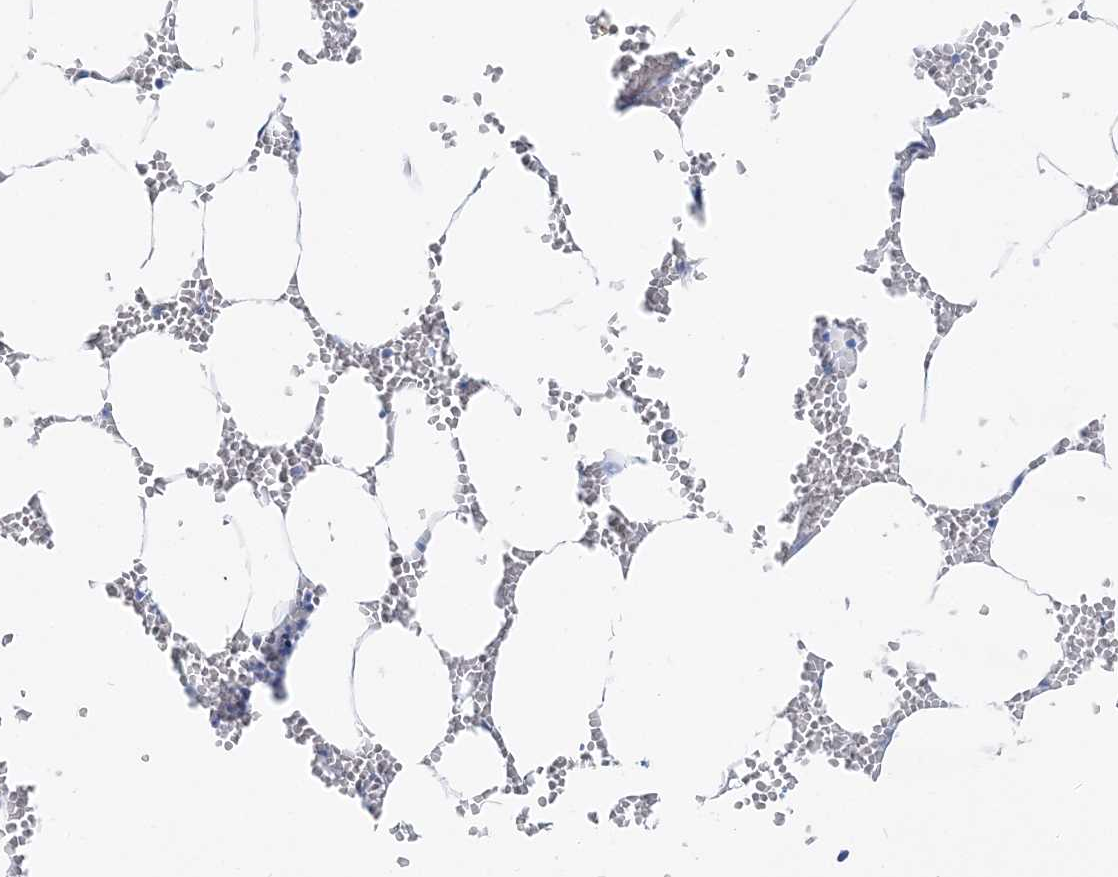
{"staining": {"intensity": "negative", "quantity": "none", "location": "none"}, "tissue": "bone marrow", "cell_type": "Hematopoietic cells", "image_type": "normal", "snomed": [{"axis": "morphology", "description": "Normal tissue, NOS"}, {"axis": "topography", "description": "Bone marrow"}], "caption": "IHC image of unremarkable bone marrow: human bone marrow stained with DAB reveals no significant protein expression in hematopoietic cells. (Immunohistochemistry, brightfield microscopy, high magnification).", "gene": "TSPYL6", "patient": {"sex": "male", "age": 70}}